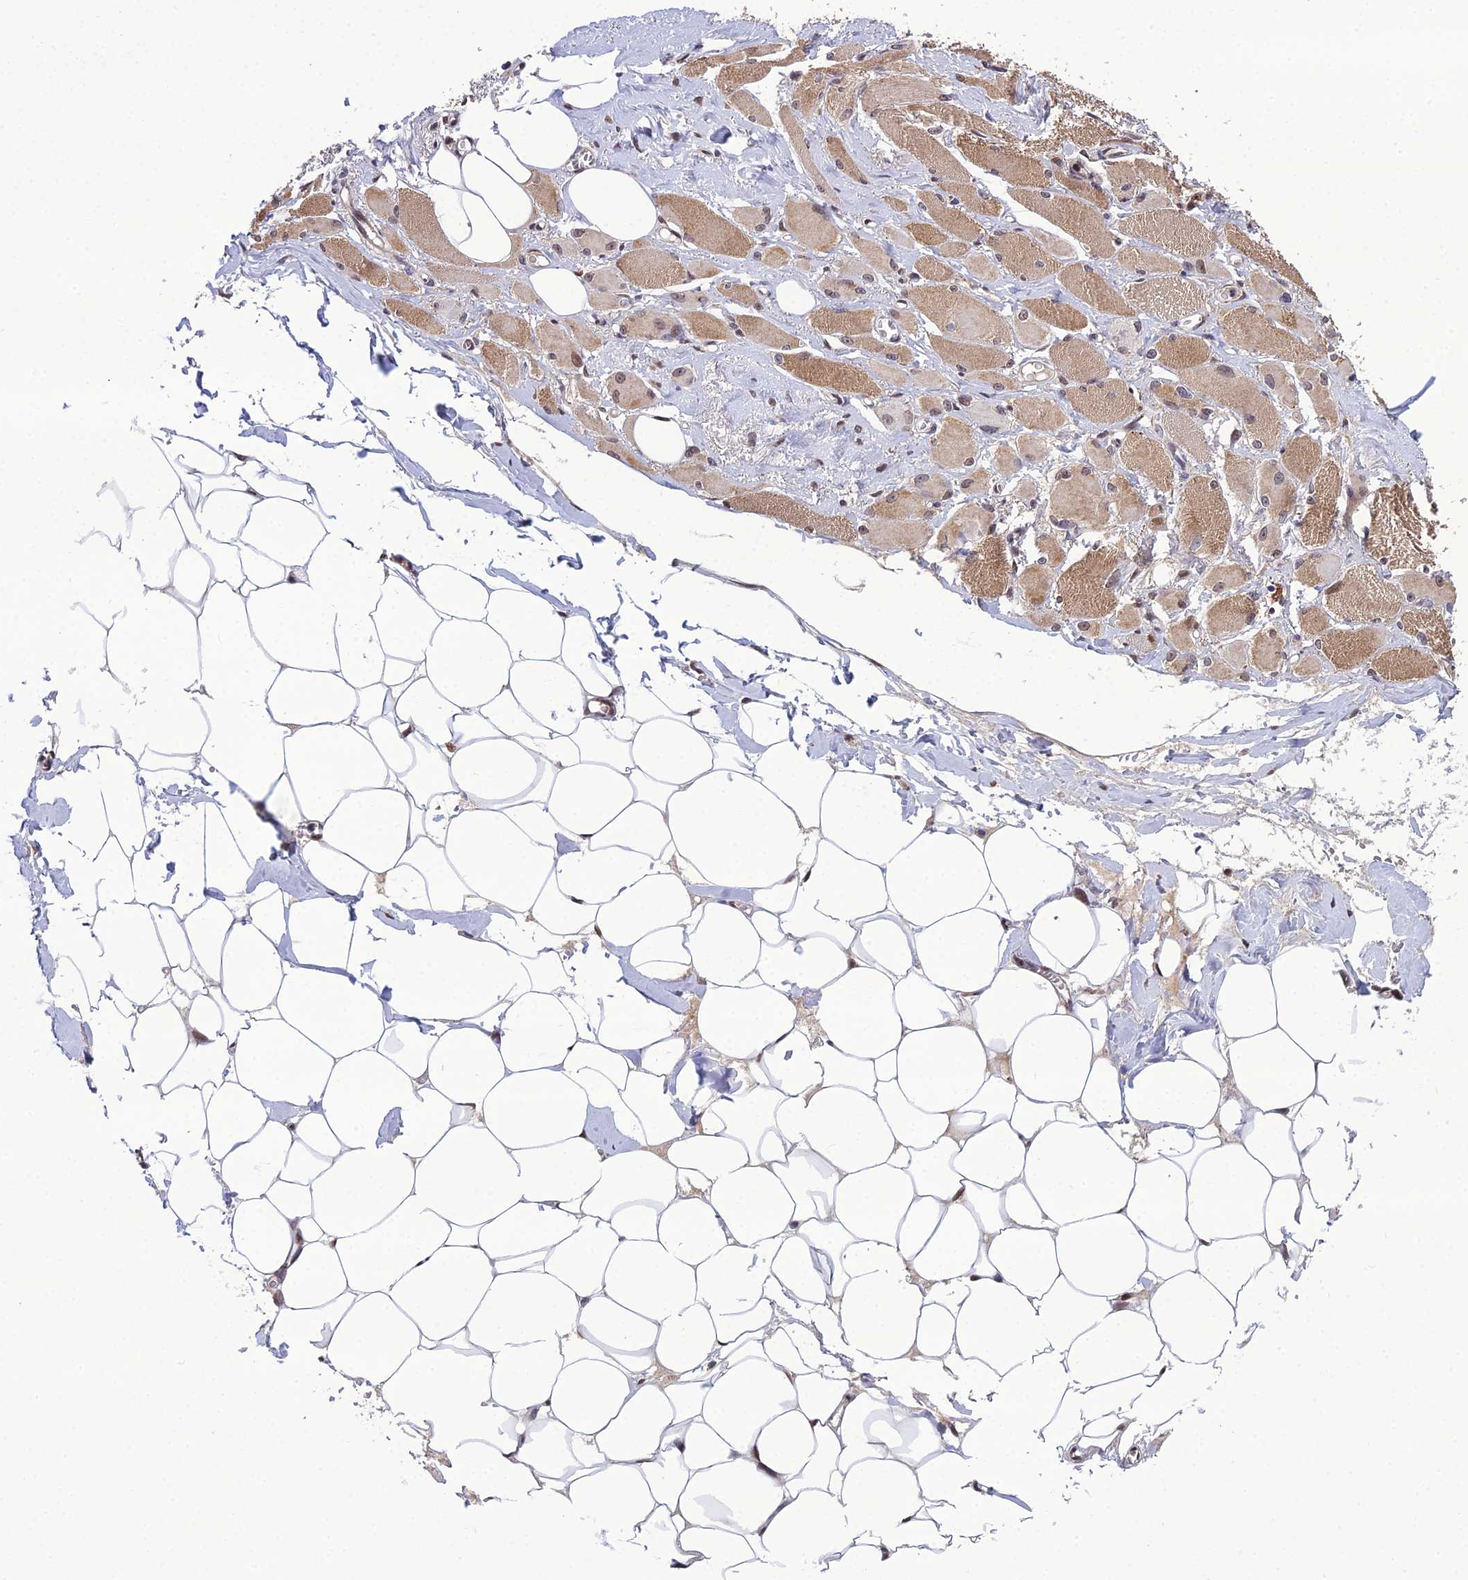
{"staining": {"intensity": "moderate", "quantity": ">75%", "location": "cytoplasmic/membranous,nuclear"}, "tissue": "skeletal muscle", "cell_type": "Myocytes", "image_type": "normal", "snomed": [{"axis": "morphology", "description": "Normal tissue, NOS"}, {"axis": "morphology", "description": "Basal cell carcinoma"}, {"axis": "topography", "description": "Skeletal muscle"}], "caption": "High-magnification brightfield microscopy of unremarkable skeletal muscle stained with DAB (brown) and counterstained with hematoxylin (blue). myocytes exhibit moderate cytoplasmic/membranous,nuclear expression is seen in about>75% of cells. Nuclei are stained in blue.", "gene": "ARL2", "patient": {"sex": "female", "age": 64}}